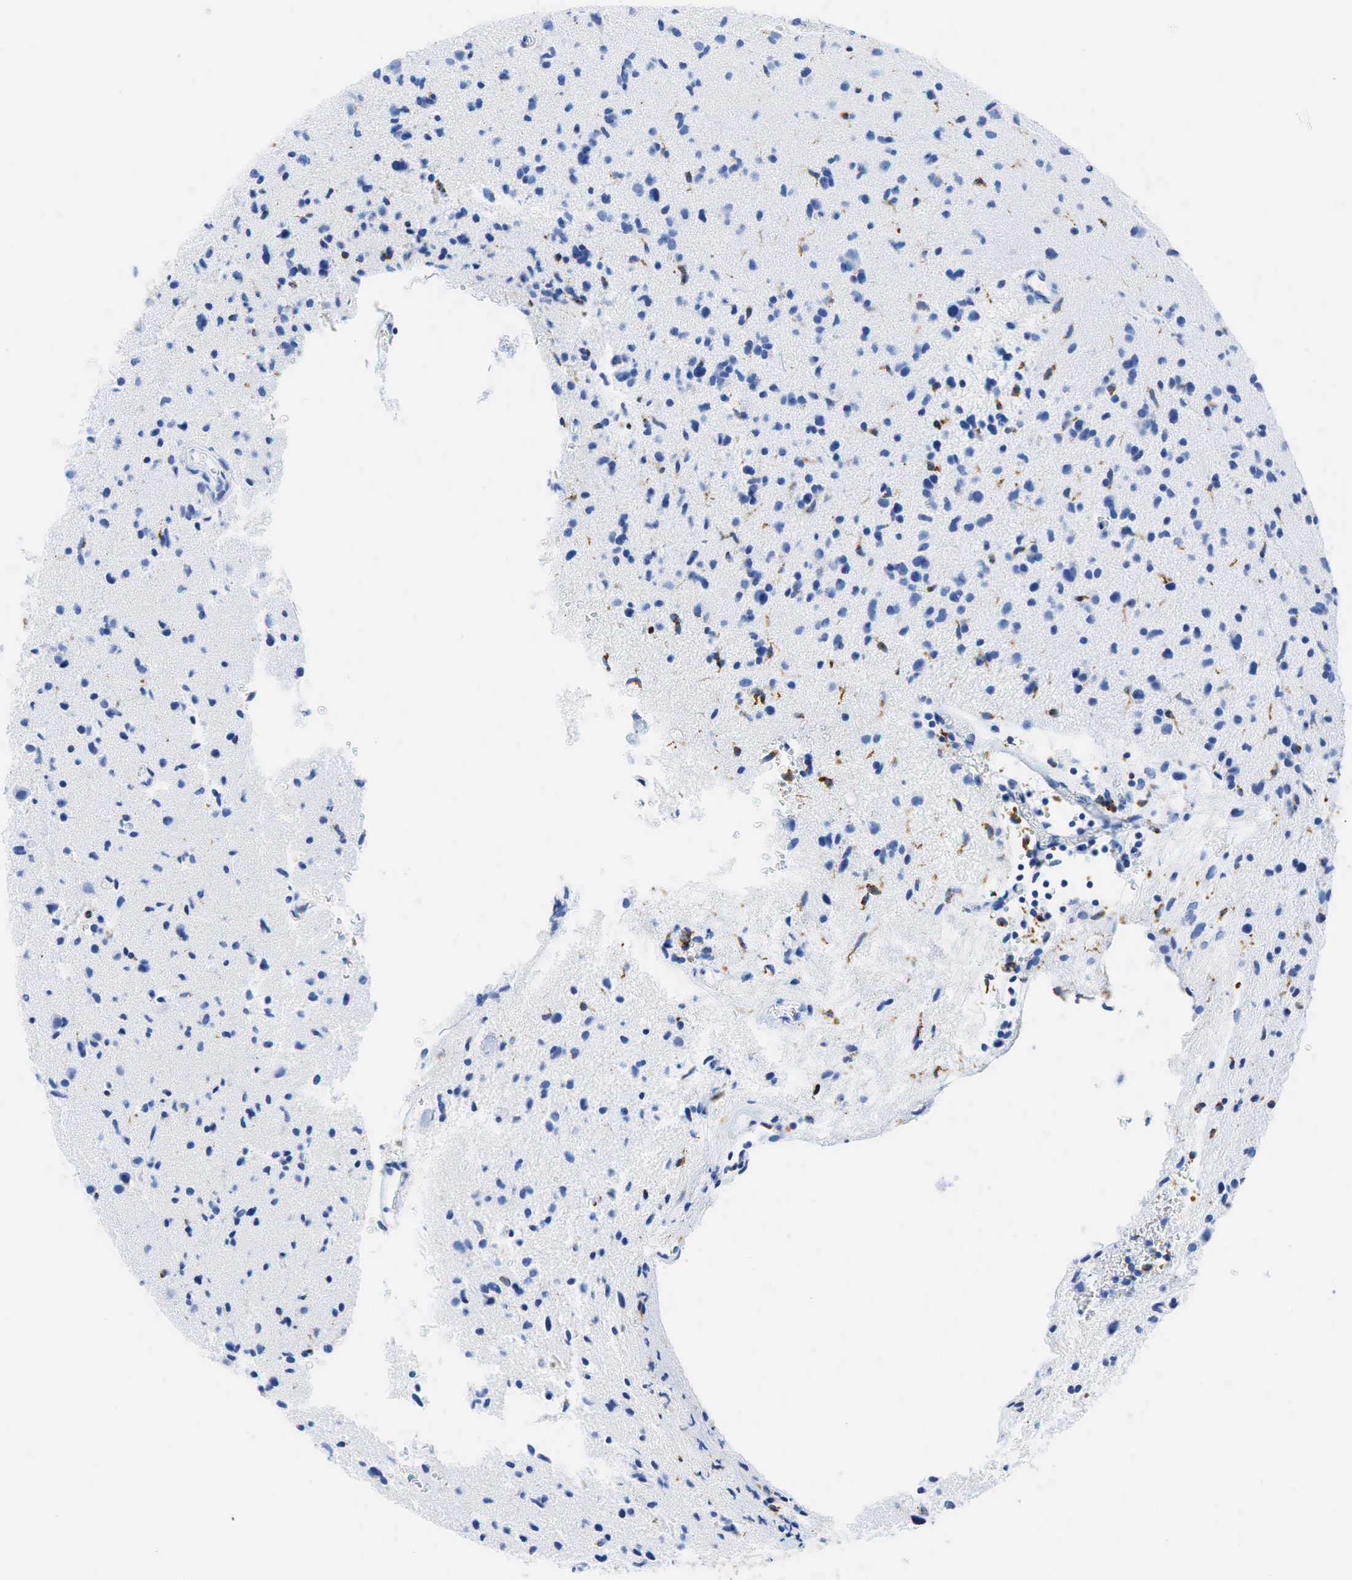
{"staining": {"intensity": "negative", "quantity": "none", "location": "none"}, "tissue": "glioma", "cell_type": "Tumor cells", "image_type": "cancer", "snomed": [{"axis": "morphology", "description": "Glioma, malignant, Low grade"}, {"axis": "topography", "description": "Brain"}], "caption": "Immunohistochemistry of malignant glioma (low-grade) shows no positivity in tumor cells.", "gene": "CD68", "patient": {"sex": "female", "age": 46}}